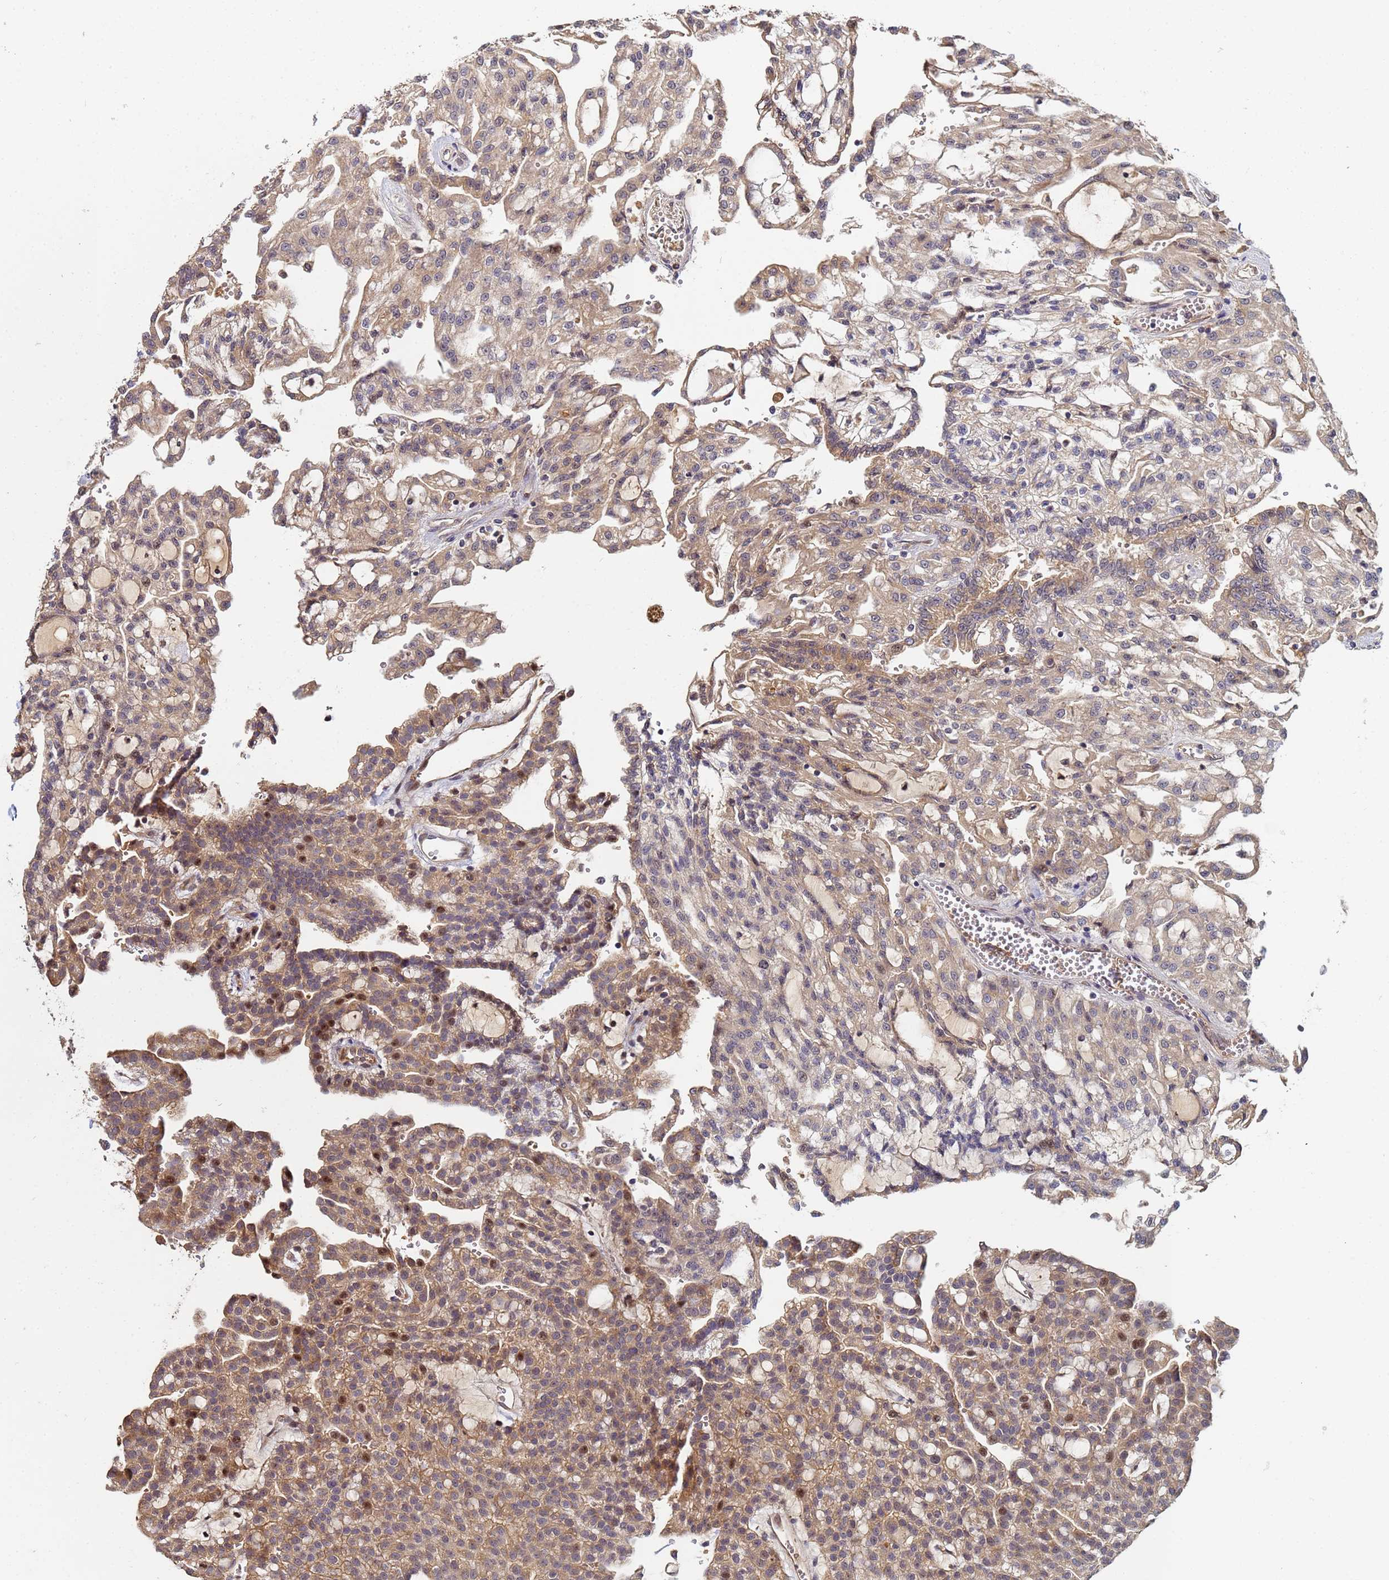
{"staining": {"intensity": "moderate", "quantity": ">75%", "location": "cytoplasmic/membranous,nuclear"}, "tissue": "renal cancer", "cell_type": "Tumor cells", "image_type": "cancer", "snomed": [{"axis": "morphology", "description": "Adenocarcinoma, NOS"}, {"axis": "topography", "description": "Kidney"}], "caption": "Protein staining of adenocarcinoma (renal) tissue shows moderate cytoplasmic/membranous and nuclear positivity in approximately >75% of tumor cells.", "gene": "OSER1", "patient": {"sex": "male", "age": 63}}